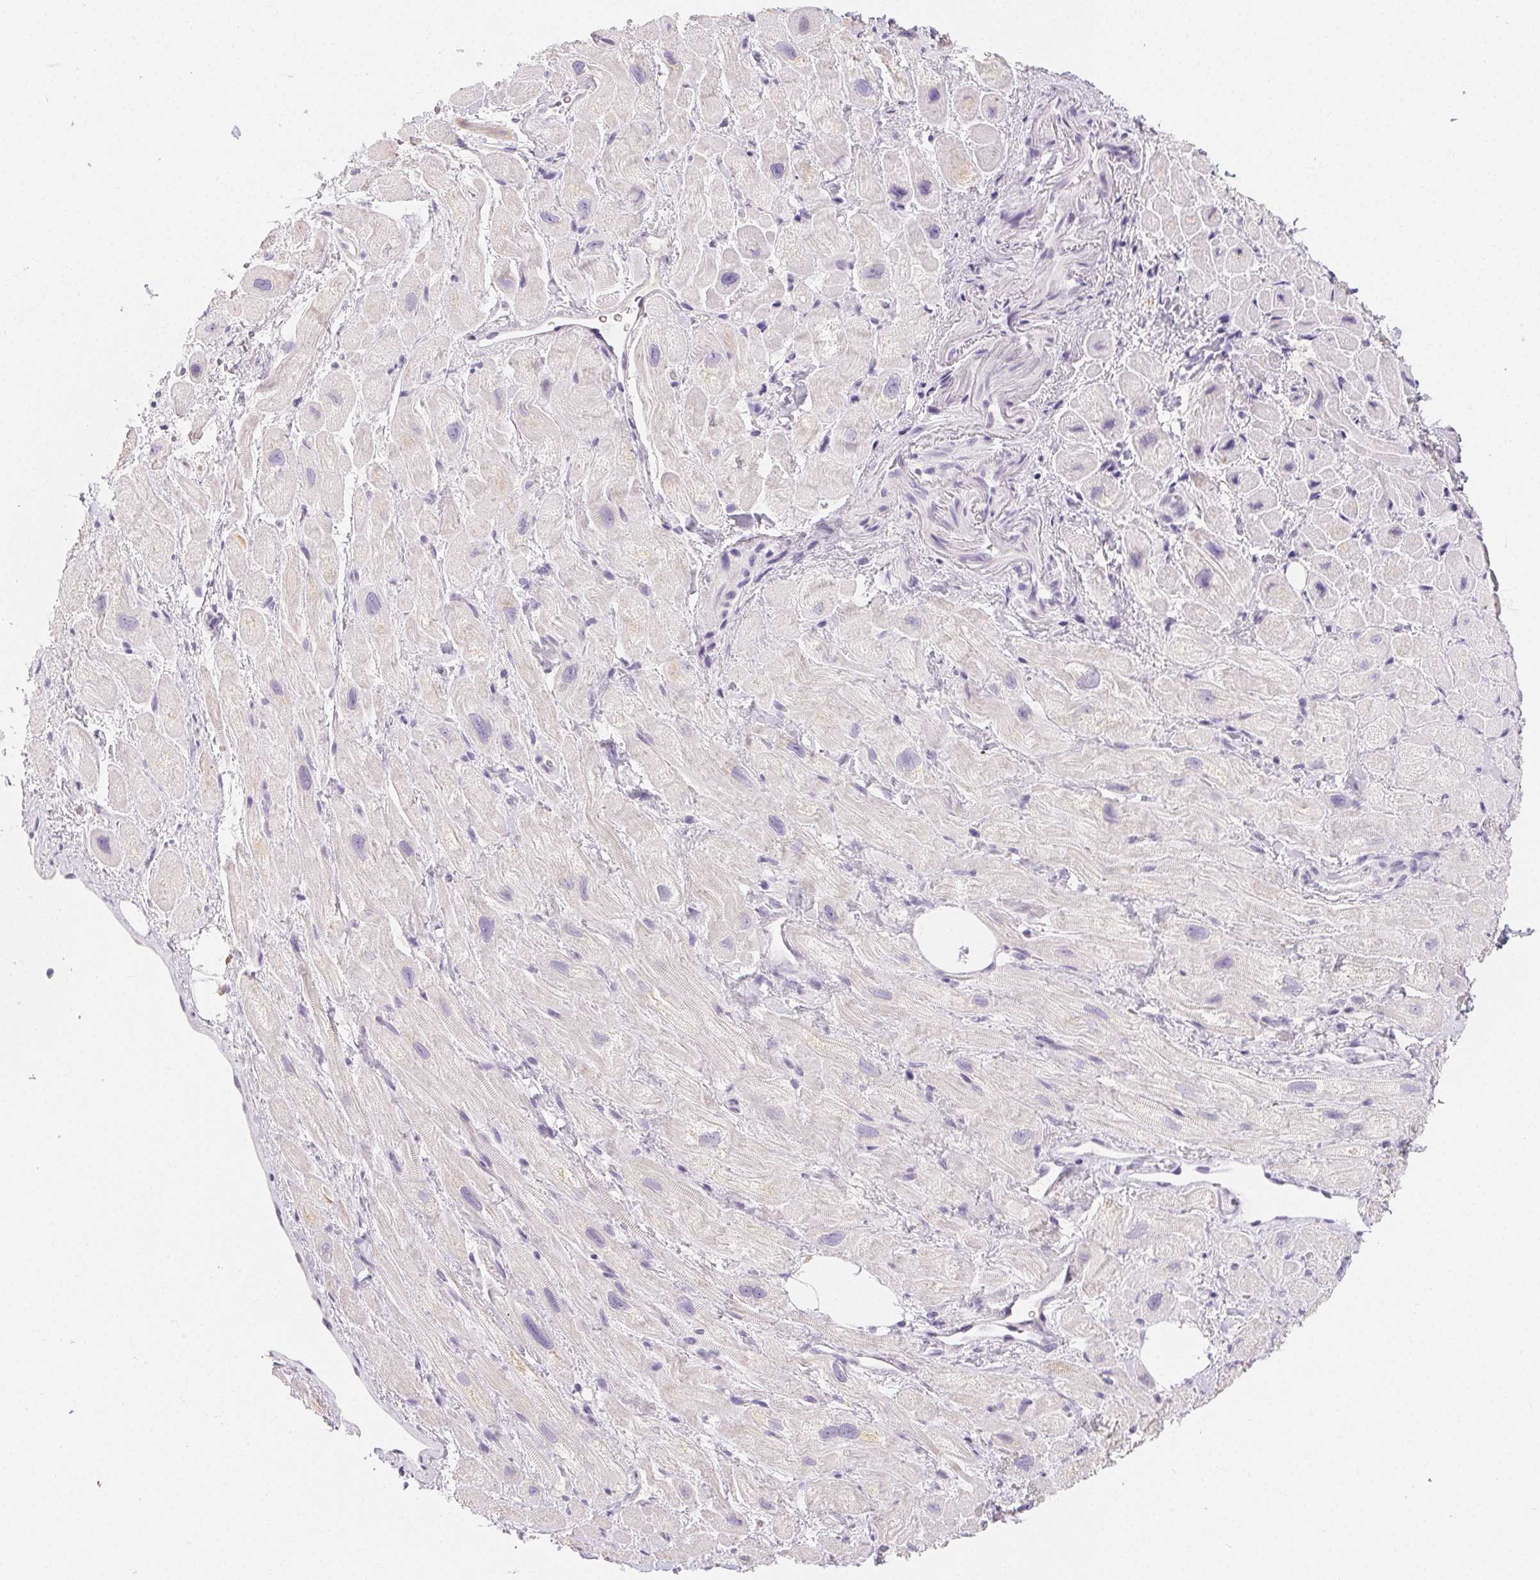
{"staining": {"intensity": "weak", "quantity": "<25%", "location": "cytoplasmic/membranous"}, "tissue": "heart muscle", "cell_type": "Cardiomyocytes", "image_type": "normal", "snomed": [{"axis": "morphology", "description": "Normal tissue, NOS"}, {"axis": "topography", "description": "Heart"}], "caption": "Immunohistochemistry of unremarkable heart muscle exhibits no expression in cardiomyocytes. Brightfield microscopy of IHC stained with DAB (brown) and hematoxylin (blue), captured at high magnification.", "gene": "MIOX", "patient": {"sex": "female", "age": 69}}